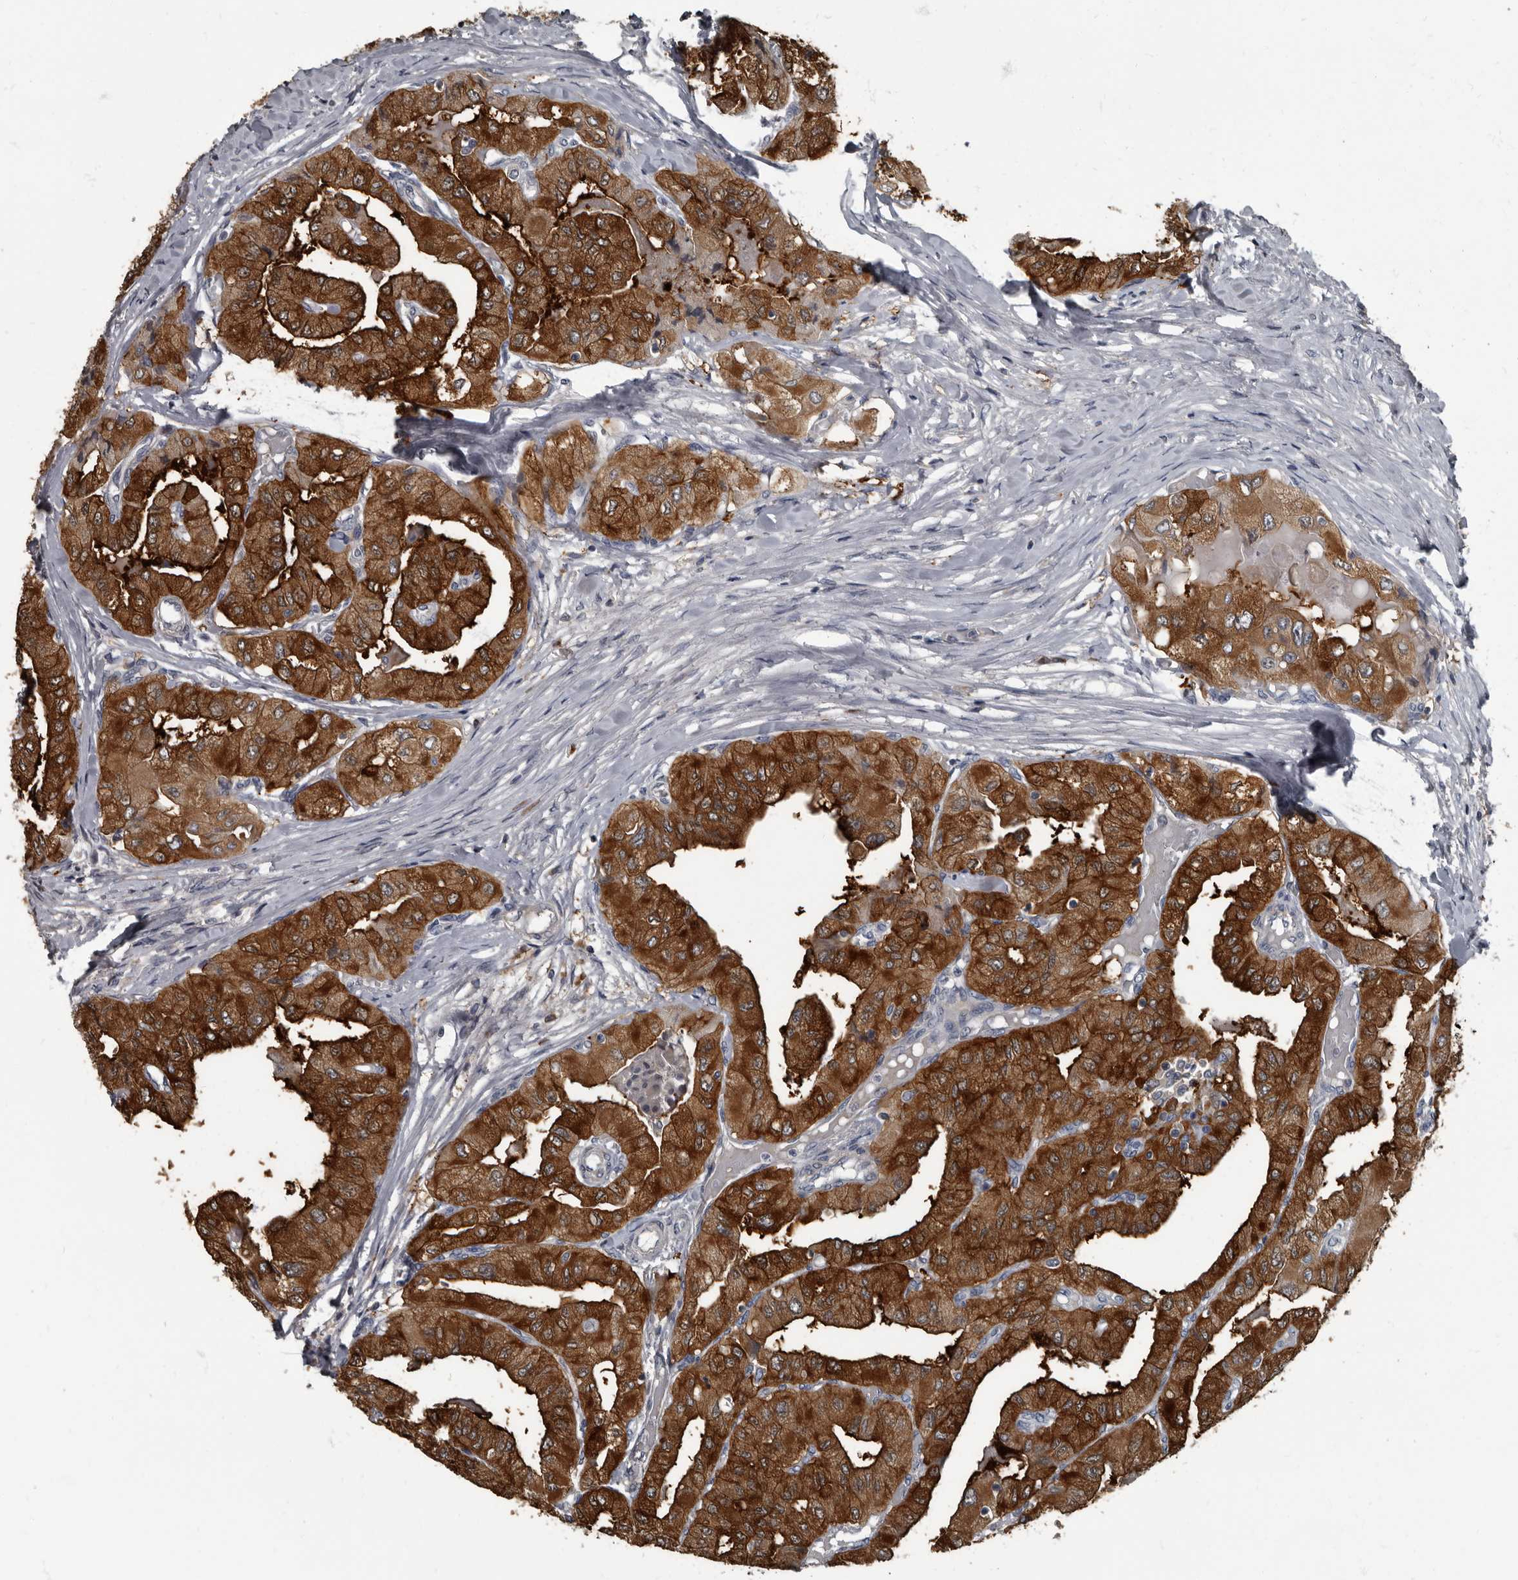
{"staining": {"intensity": "strong", "quantity": ">75%", "location": "cytoplasmic/membranous"}, "tissue": "thyroid cancer", "cell_type": "Tumor cells", "image_type": "cancer", "snomed": [{"axis": "morphology", "description": "Papillary adenocarcinoma, NOS"}, {"axis": "topography", "description": "Thyroid gland"}], "caption": "A high amount of strong cytoplasmic/membranous staining is identified in about >75% of tumor cells in thyroid papillary adenocarcinoma tissue. The protein of interest is shown in brown color, while the nuclei are stained blue.", "gene": "TPD52L1", "patient": {"sex": "female", "age": 59}}